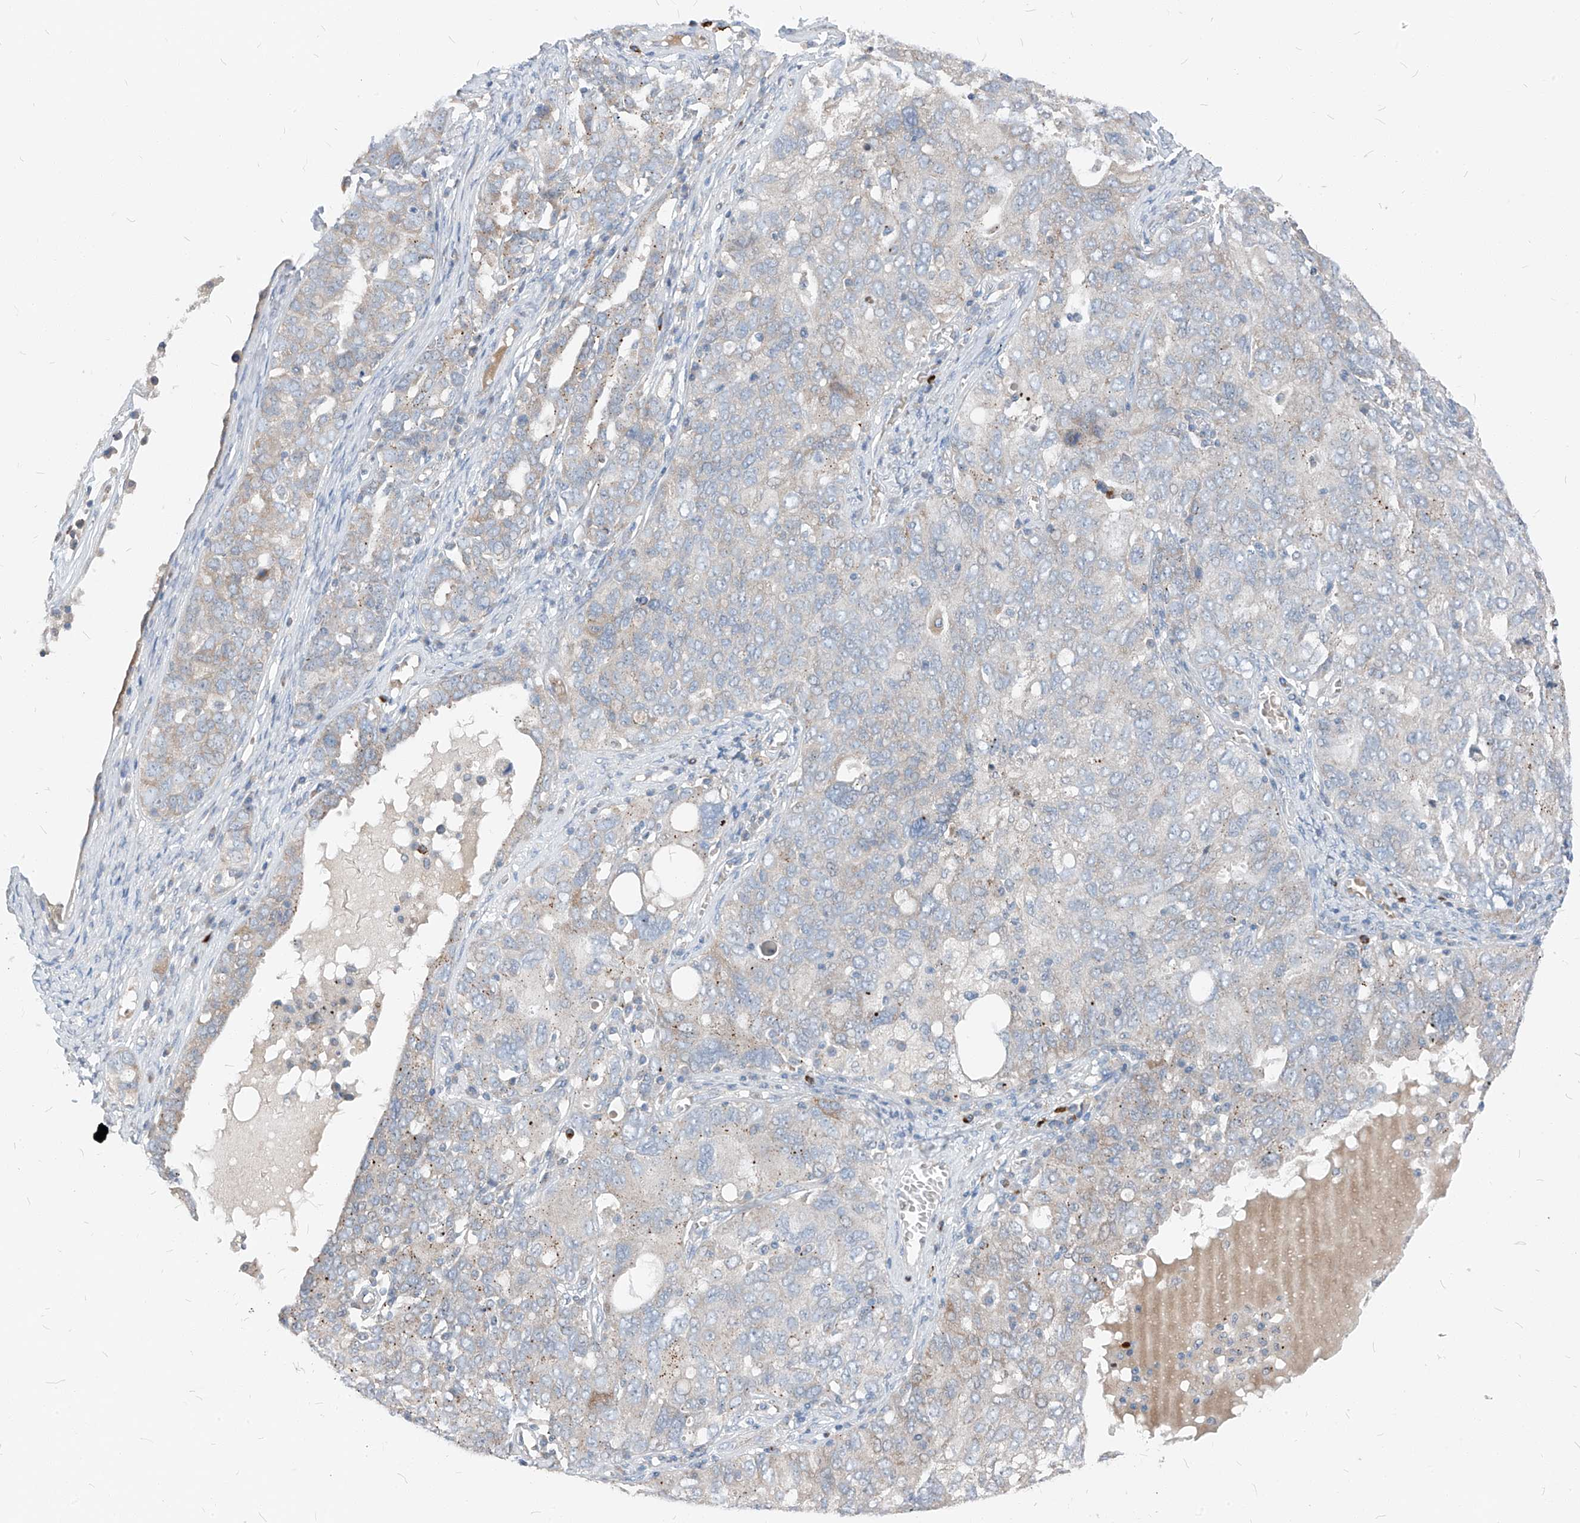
{"staining": {"intensity": "weak", "quantity": "<25%", "location": "cytoplasmic/membranous"}, "tissue": "ovarian cancer", "cell_type": "Tumor cells", "image_type": "cancer", "snomed": [{"axis": "morphology", "description": "Carcinoma, endometroid"}, {"axis": "topography", "description": "Ovary"}], "caption": "The histopathology image demonstrates no significant expression in tumor cells of endometroid carcinoma (ovarian).", "gene": "CHMP2B", "patient": {"sex": "female", "age": 62}}